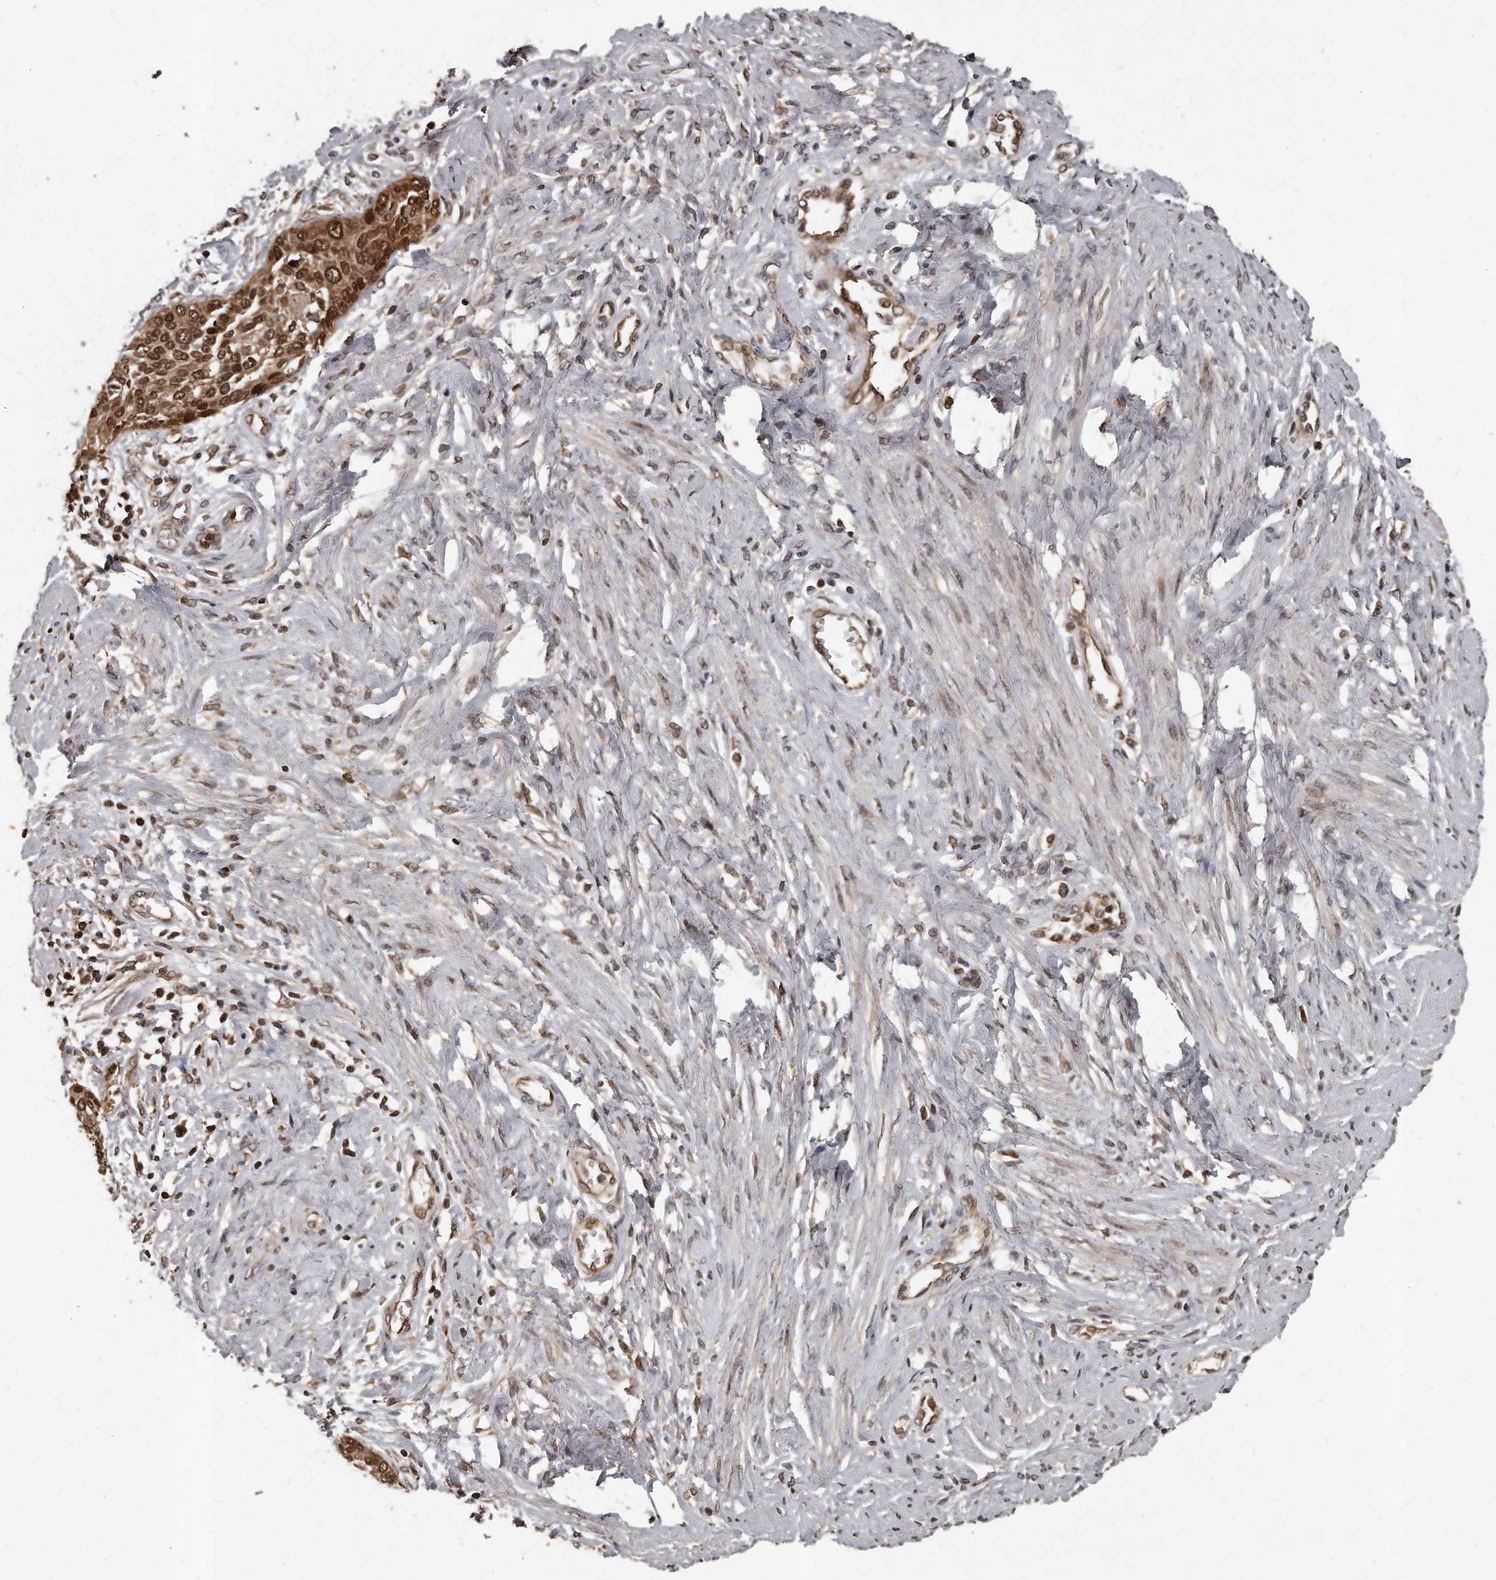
{"staining": {"intensity": "strong", "quantity": "25%-75%", "location": "cytoplasmic/membranous,nuclear"}, "tissue": "cervical cancer", "cell_type": "Tumor cells", "image_type": "cancer", "snomed": [{"axis": "morphology", "description": "Squamous cell carcinoma, NOS"}, {"axis": "topography", "description": "Cervix"}], "caption": "Approximately 25%-75% of tumor cells in human cervical squamous cell carcinoma exhibit strong cytoplasmic/membranous and nuclear protein positivity as visualized by brown immunohistochemical staining.", "gene": "GCH1", "patient": {"sex": "female", "age": 37}}